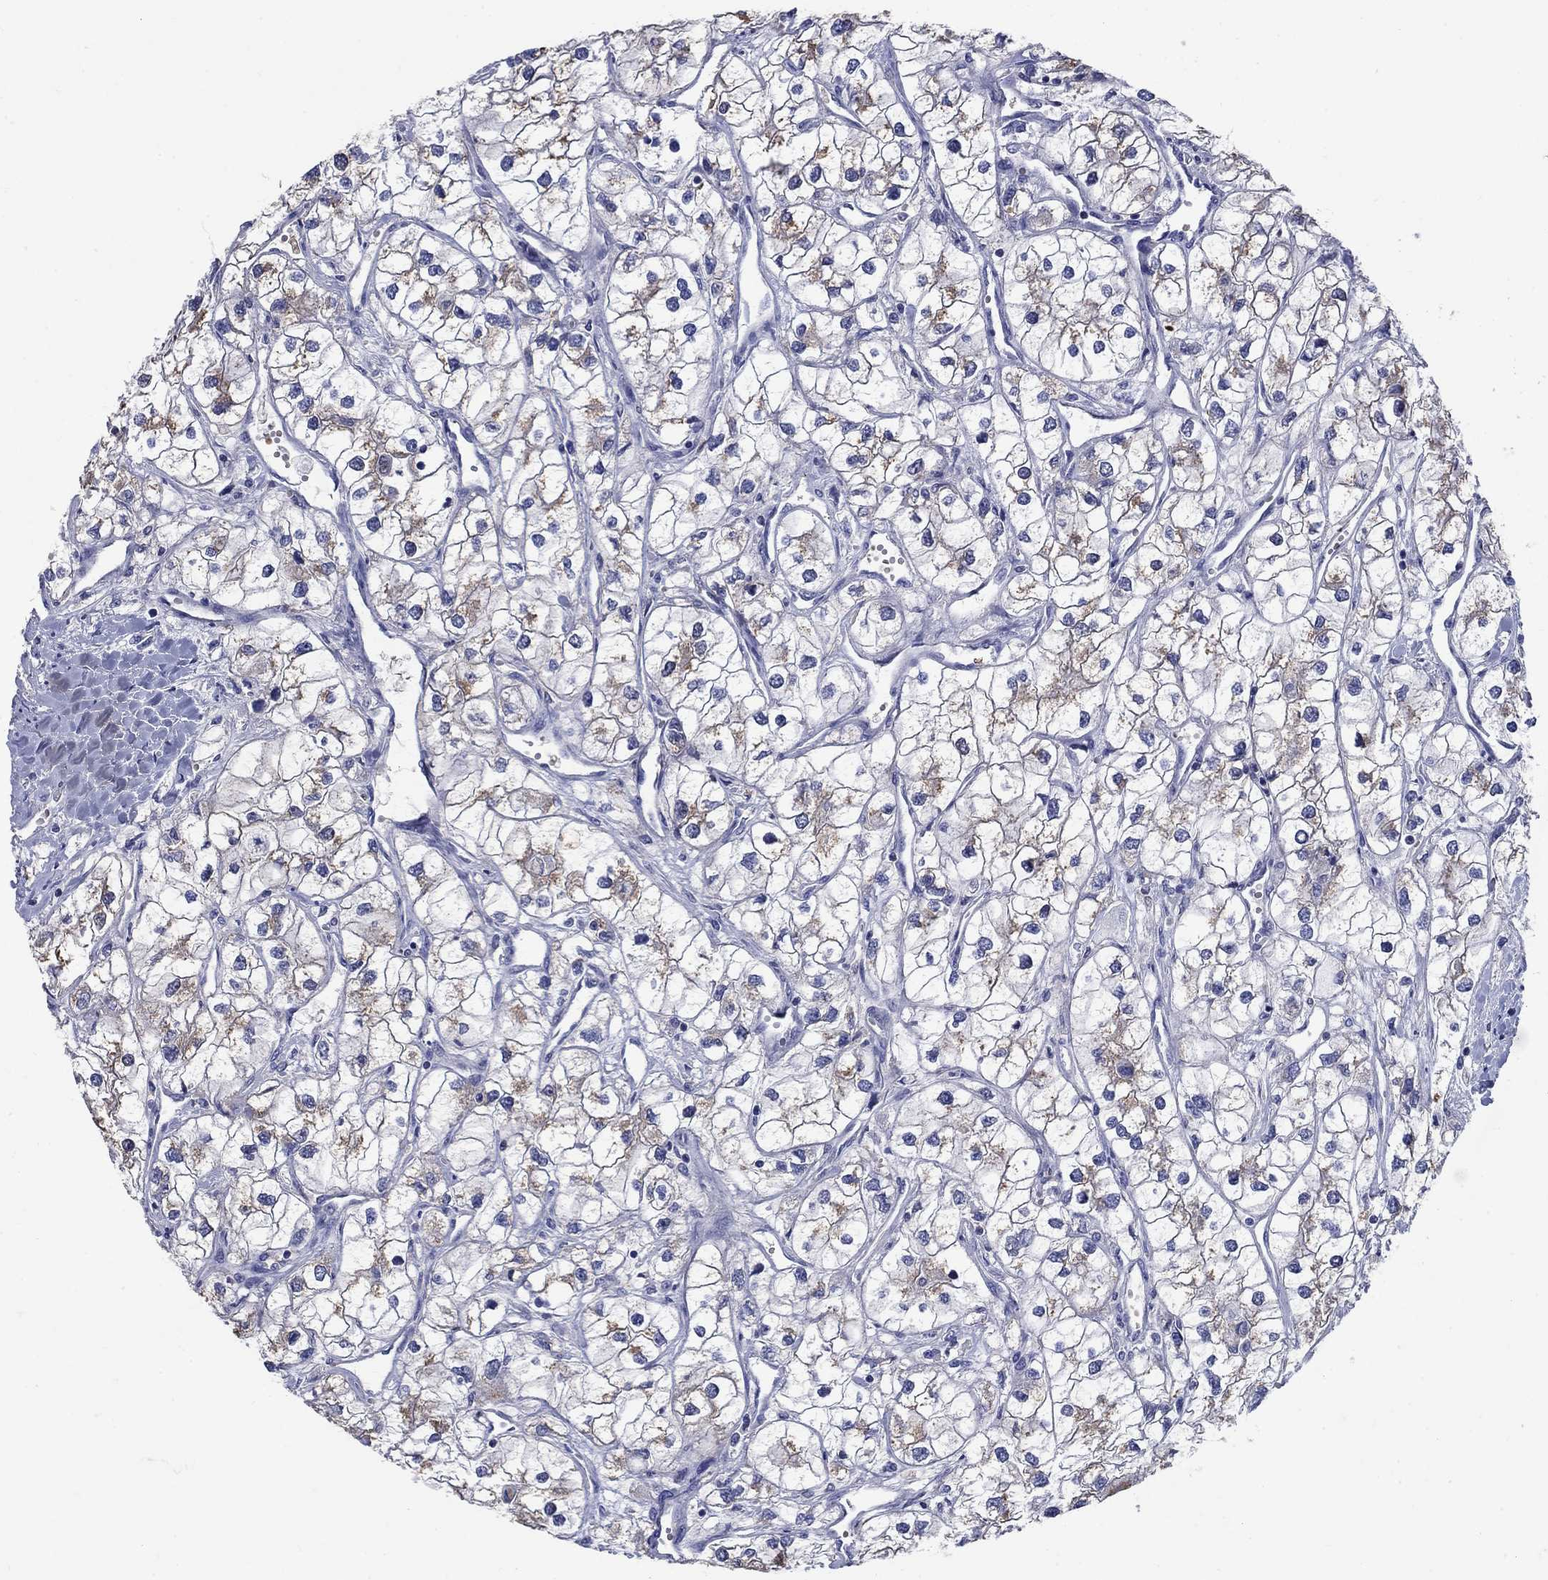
{"staining": {"intensity": "weak", "quantity": "<25%", "location": "cytoplasmic/membranous"}, "tissue": "renal cancer", "cell_type": "Tumor cells", "image_type": "cancer", "snomed": [{"axis": "morphology", "description": "Adenocarcinoma, NOS"}, {"axis": "topography", "description": "Kidney"}], "caption": "Renal cancer was stained to show a protein in brown. There is no significant positivity in tumor cells.", "gene": "FLNC", "patient": {"sex": "male", "age": 59}}